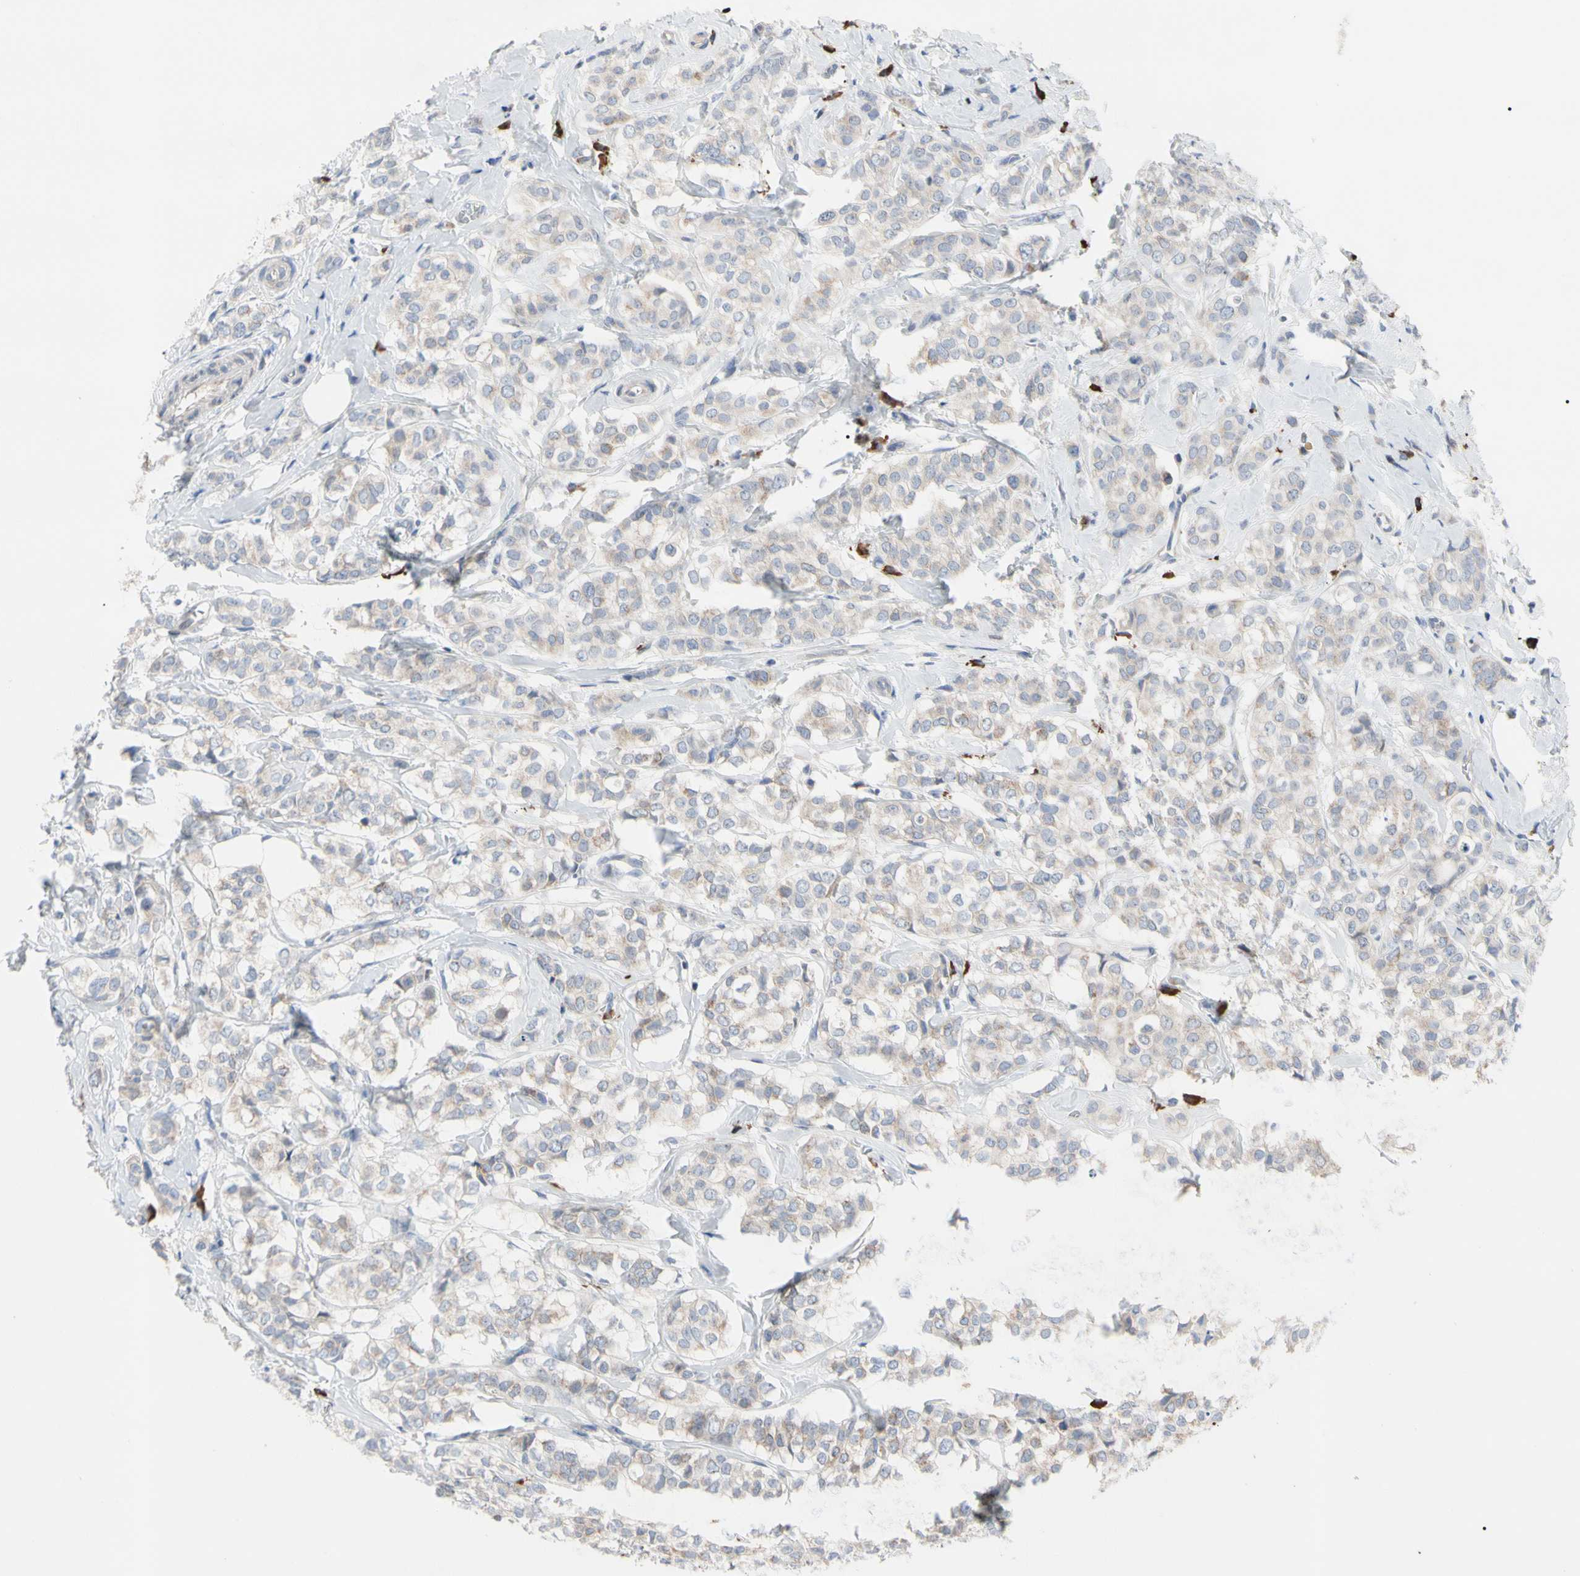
{"staining": {"intensity": "weak", "quantity": "<25%", "location": "cytoplasmic/membranous"}, "tissue": "breast cancer", "cell_type": "Tumor cells", "image_type": "cancer", "snomed": [{"axis": "morphology", "description": "Lobular carcinoma"}, {"axis": "topography", "description": "Breast"}], "caption": "Tumor cells are negative for brown protein staining in breast cancer.", "gene": "MCL1", "patient": {"sex": "female", "age": 60}}